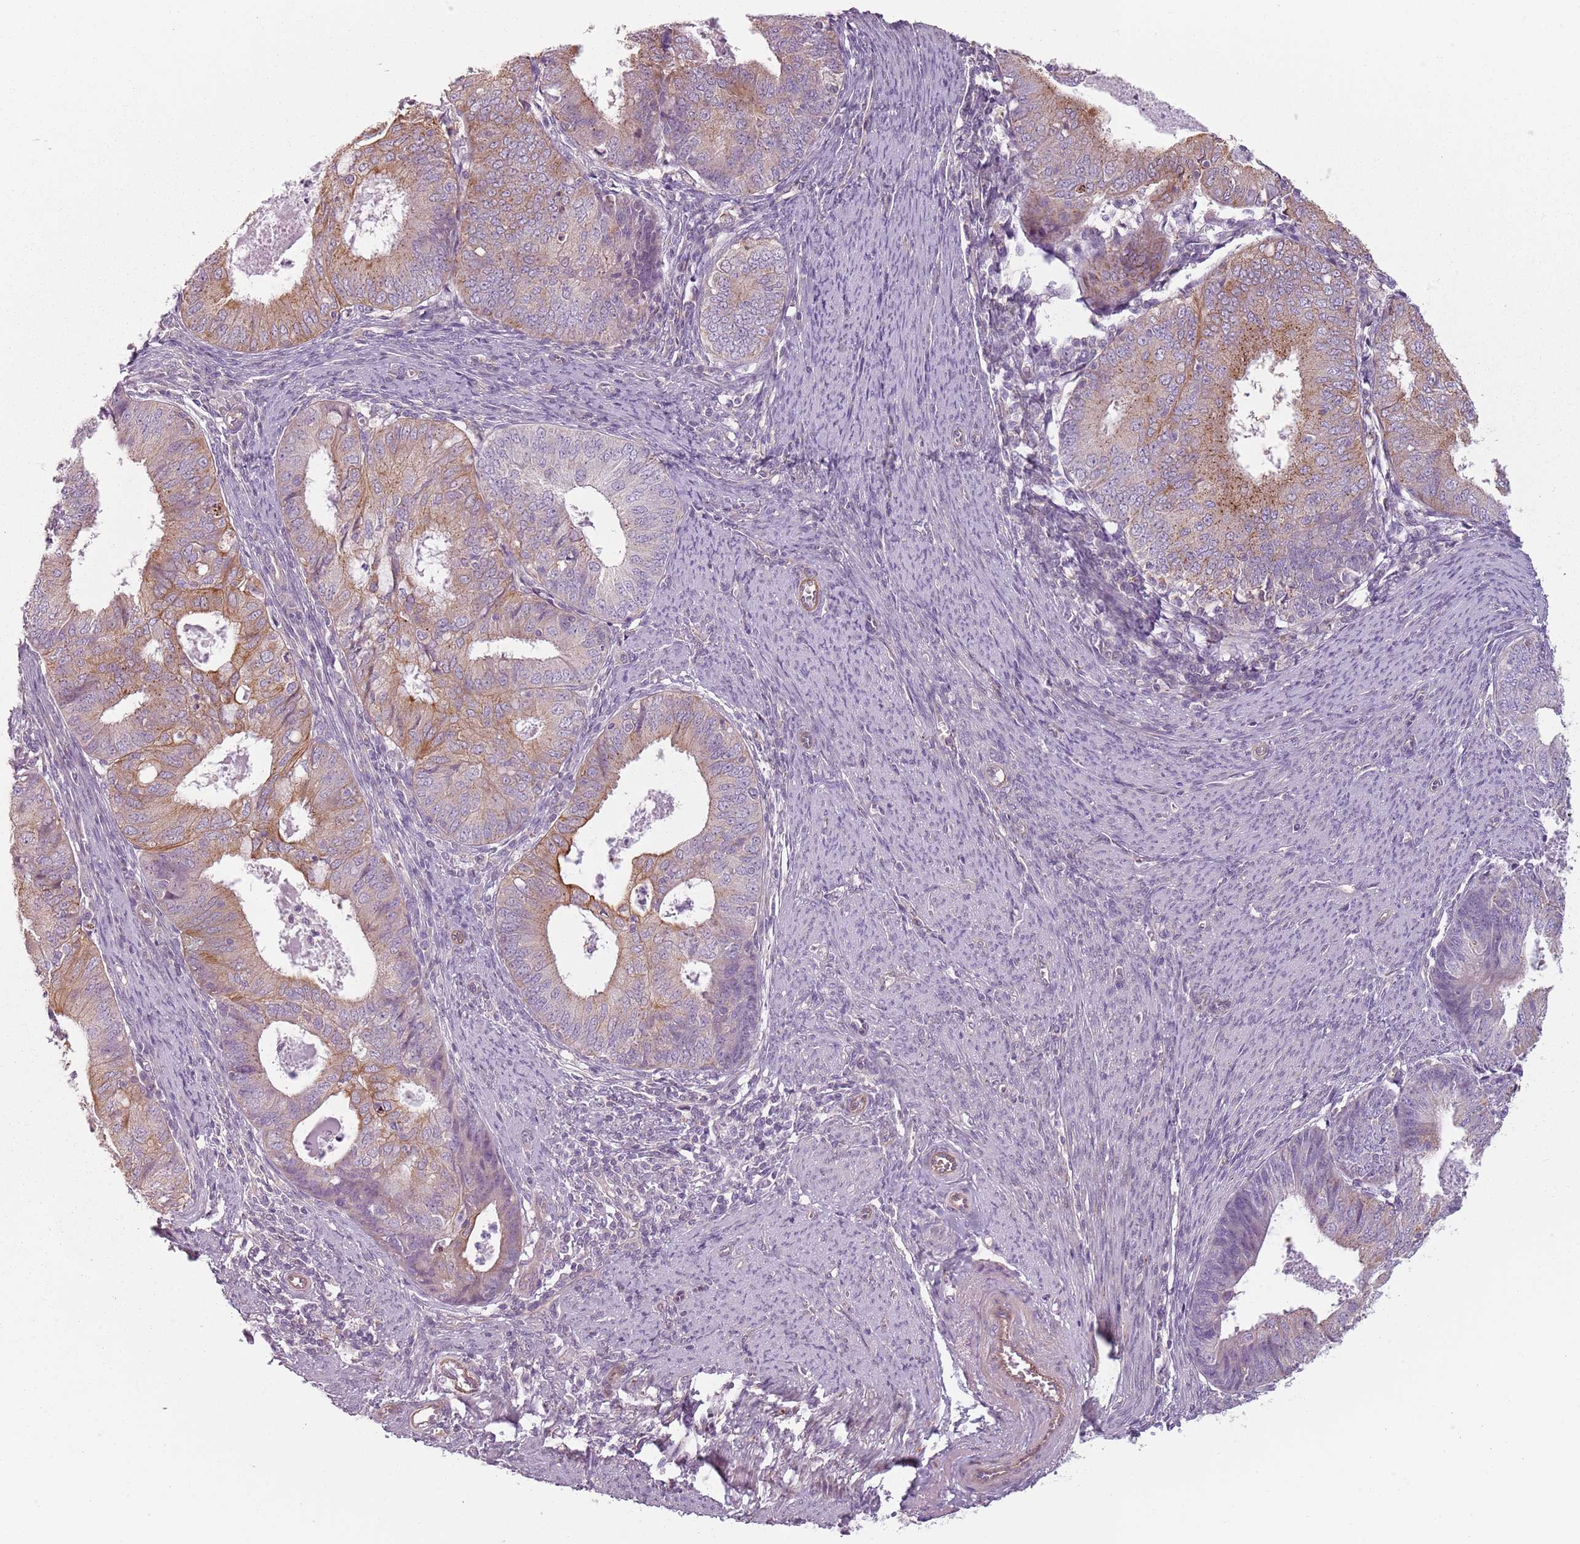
{"staining": {"intensity": "moderate", "quantity": "25%-75%", "location": "cytoplasmic/membranous"}, "tissue": "endometrial cancer", "cell_type": "Tumor cells", "image_type": "cancer", "snomed": [{"axis": "morphology", "description": "Adenocarcinoma, NOS"}, {"axis": "topography", "description": "Endometrium"}], "caption": "This is a histology image of immunohistochemistry (IHC) staining of endometrial cancer (adenocarcinoma), which shows moderate positivity in the cytoplasmic/membranous of tumor cells.", "gene": "TLCD2", "patient": {"sex": "female", "age": 57}}